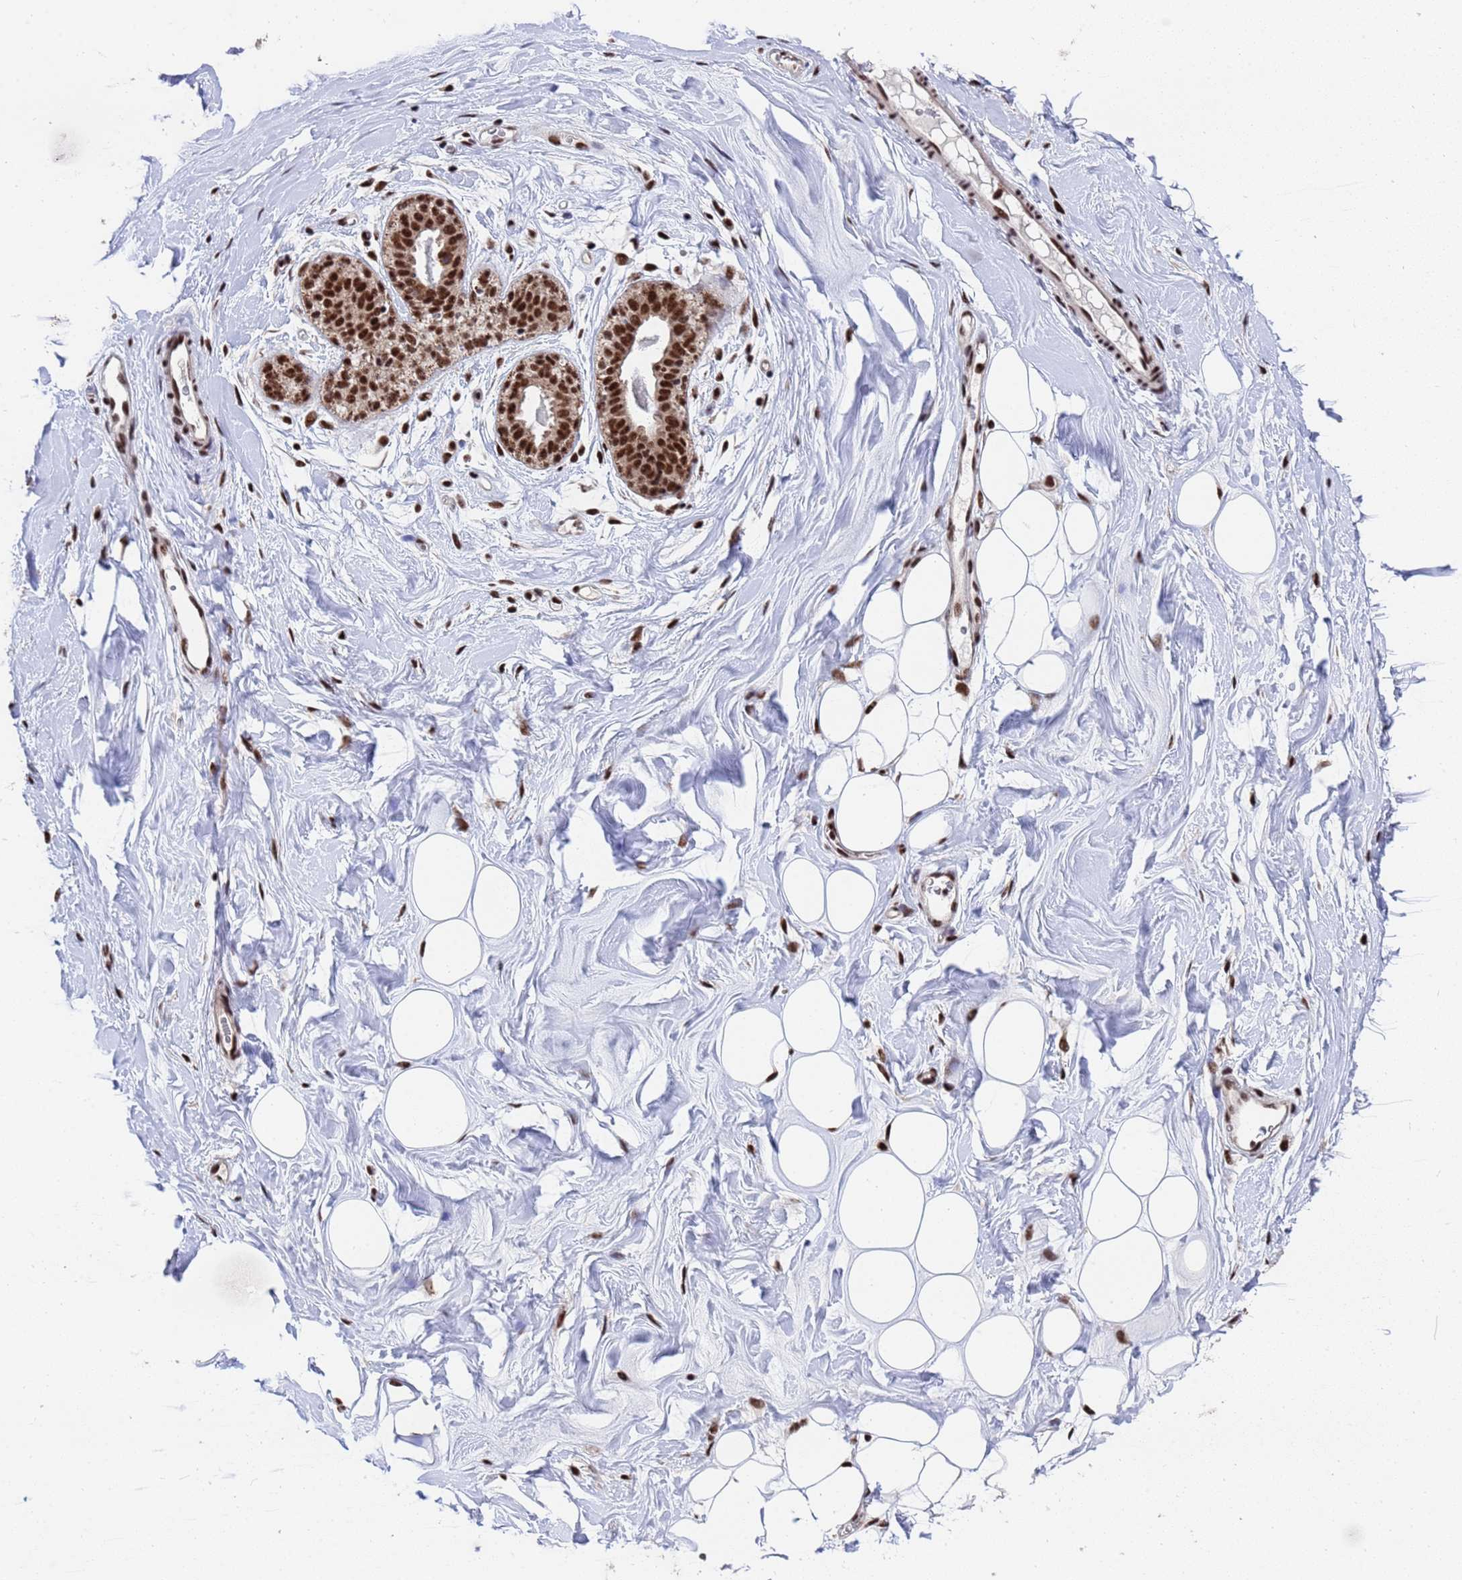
{"staining": {"intensity": "moderate", "quantity": "25%-75%", "location": "nuclear"}, "tissue": "adipose tissue", "cell_type": "Adipocytes", "image_type": "normal", "snomed": [{"axis": "morphology", "description": "Normal tissue, NOS"}, {"axis": "topography", "description": "Breast"}], "caption": "This is a micrograph of IHC staining of normal adipose tissue, which shows moderate expression in the nuclear of adipocytes.", "gene": "SF3B2", "patient": {"sex": "female", "age": 26}}